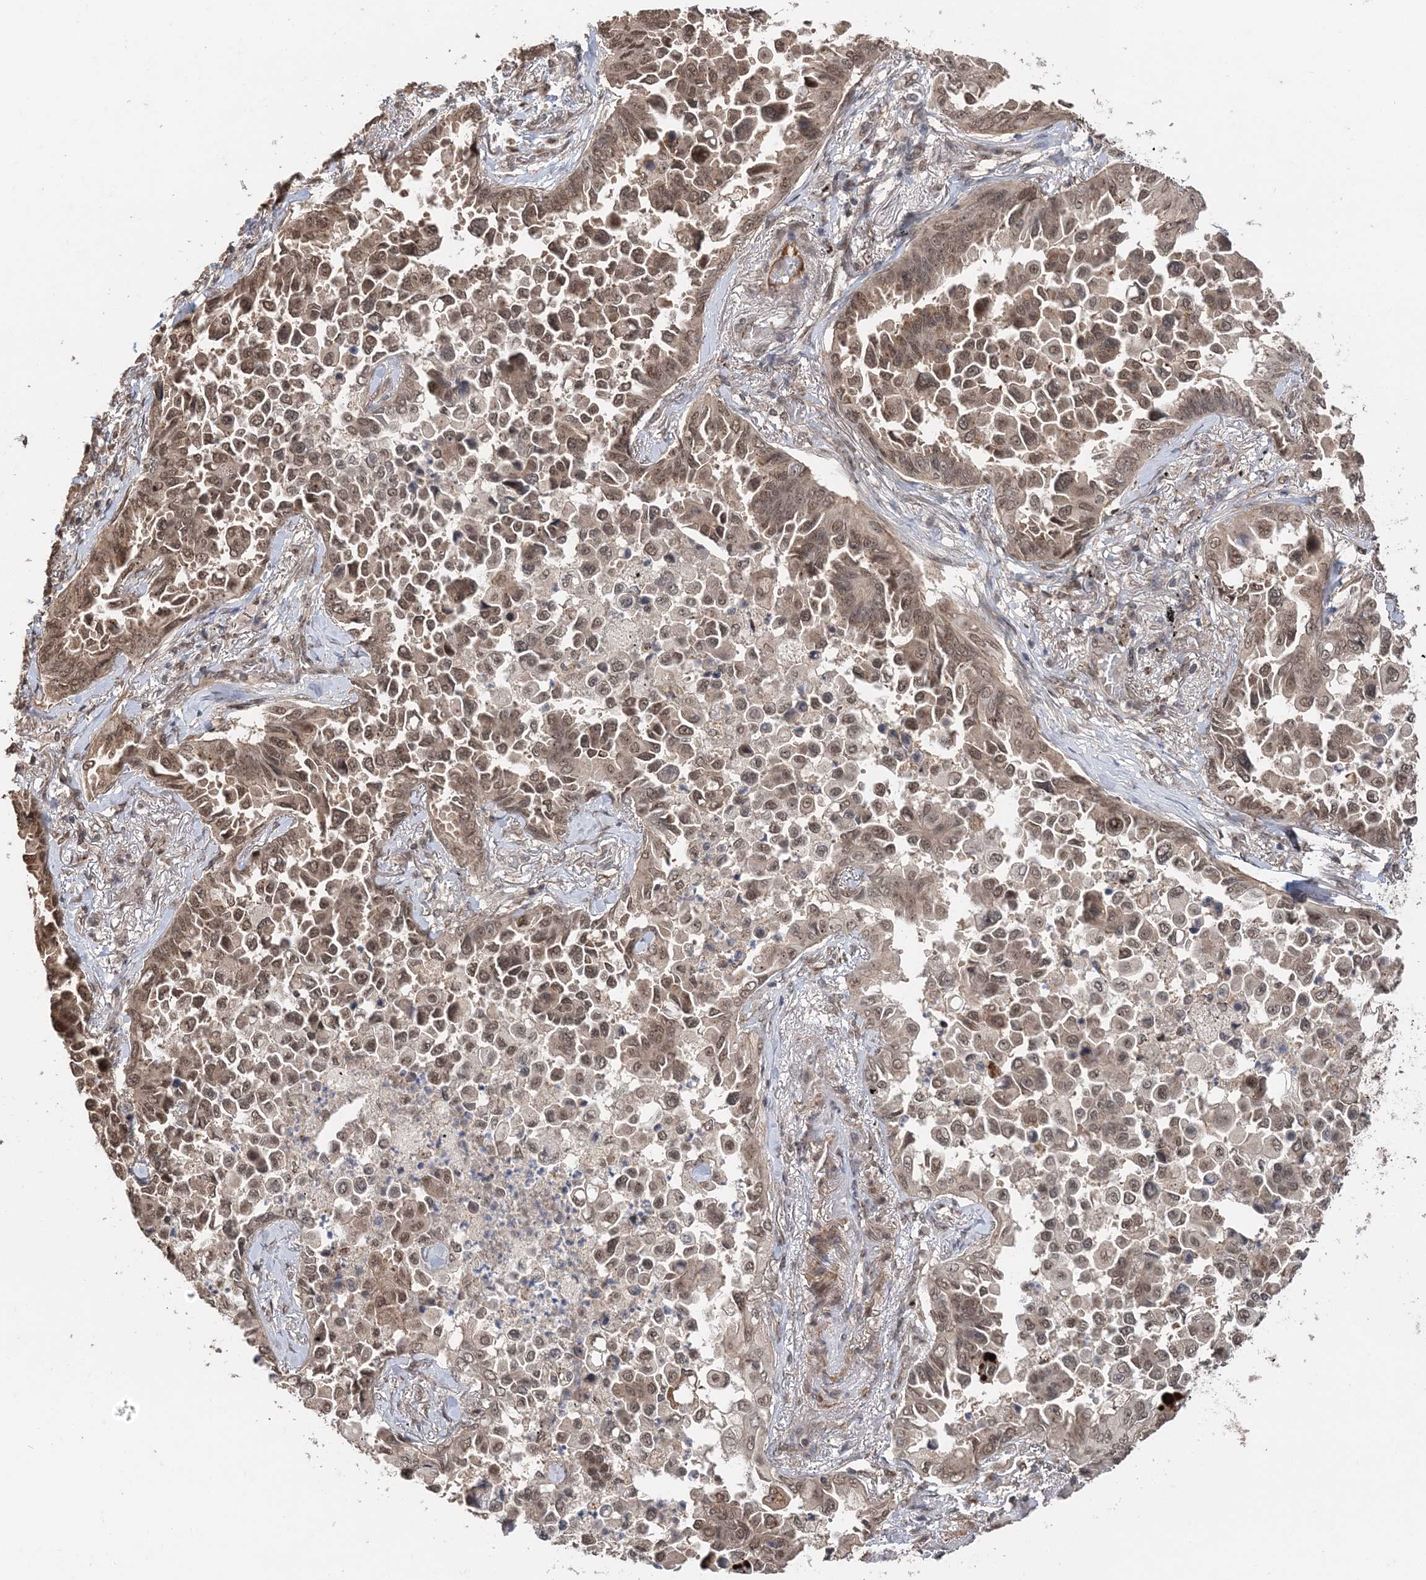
{"staining": {"intensity": "moderate", "quantity": ">75%", "location": "nuclear"}, "tissue": "lung cancer", "cell_type": "Tumor cells", "image_type": "cancer", "snomed": [{"axis": "morphology", "description": "Adenocarcinoma, NOS"}, {"axis": "topography", "description": "Lung"}], "caption": "A photomicrograph showing moderate nuclear expression in about >75% of tumor cells in lung cancer, as visualized by brown immunohistochemical staining.", "gene": "TSHZ2", "patient": {"sex": "female", "age": 67}}